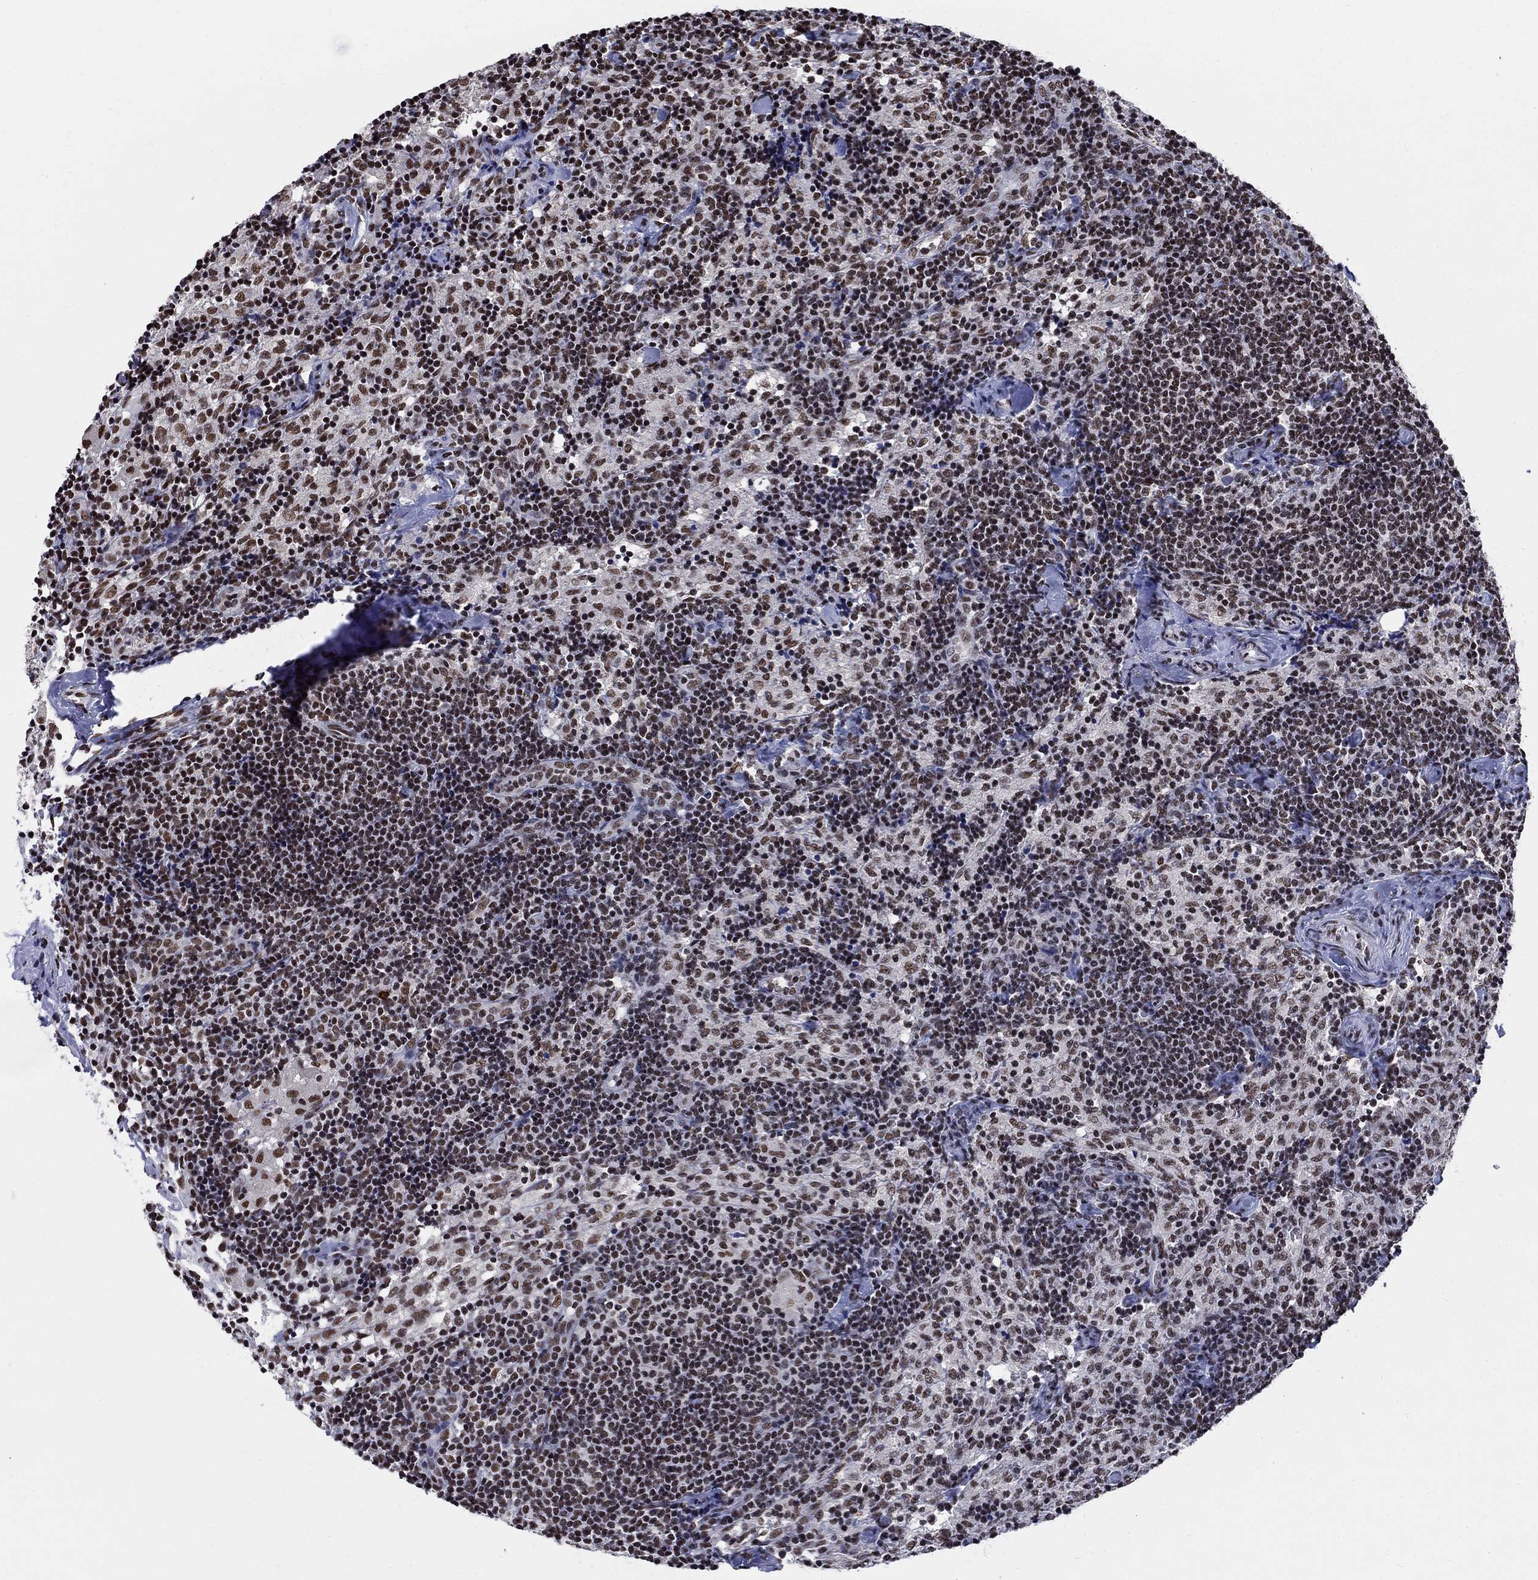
{"staining": {"intensity": "strong", "quantity": "25%-75%", "location": "nuclear"}, "tissue": "lymph node", "cell_type": "Germinal center cells", "image_type": "normal", "snomed": [{"axis": "morphology", "description": "Normal tissue, NOS"}, {"axis": "topography", "description": "Lymph node"}], "caption": "Immunohistochemical staining of benign lymph node exhibits high levels of strong nuclear staining in about 25%-75% of germinal center cells.", "gene": "FBXO16", "patient": {"sex": "female", "age": 52}}